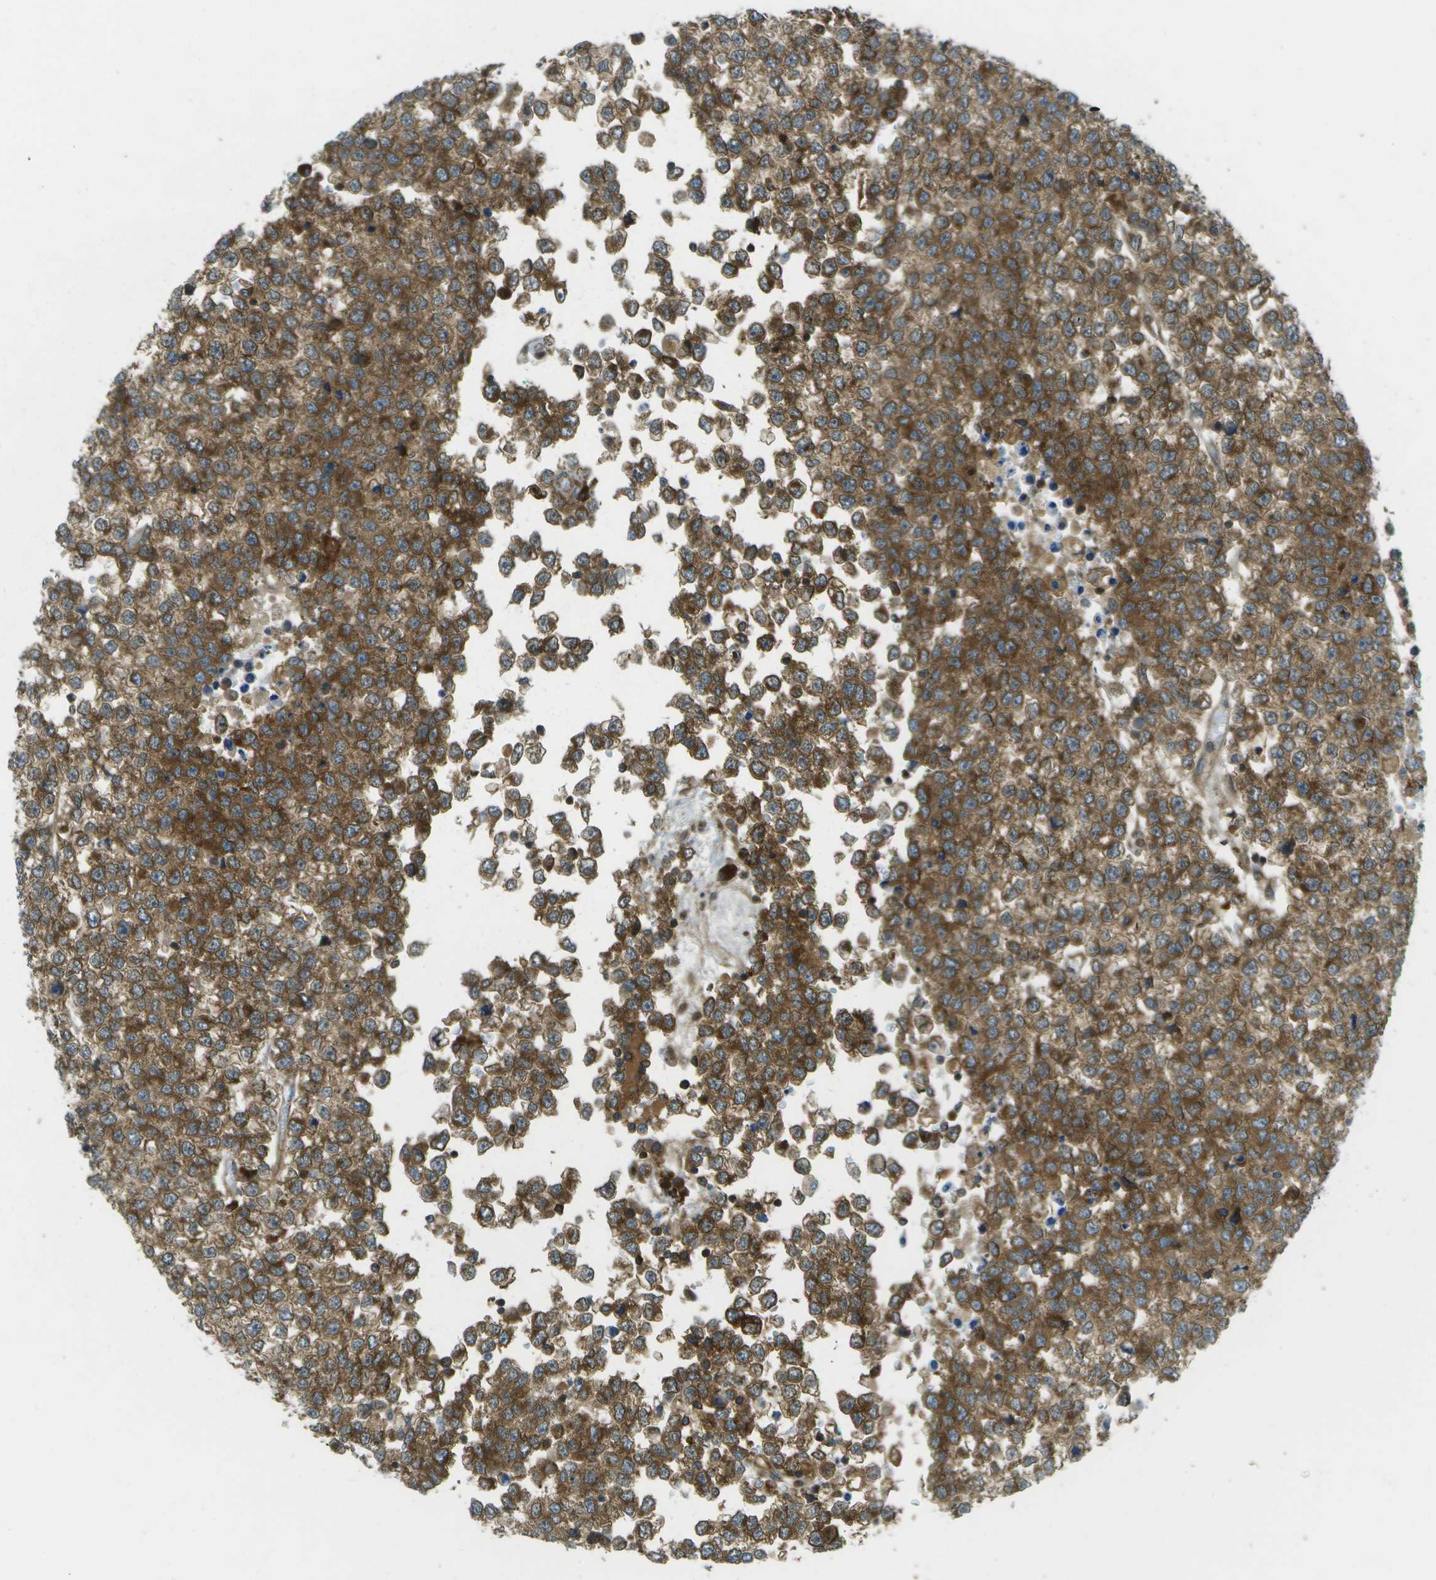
{"staining": {"intensity": "moderate", "quantity": "25%-75%", "location": "cytoplasmic/membranous"}, "tissue": "testis cancer", "cell_type": "Tumor cells", "image_type": "cancer", "snomed": [{"axis": "morphology", "description": "Seminoma, NOS"}, {"axis": "topography", "description": "Testis"}], "caption": "The immunohistochemical stain shows moderate cytoplasmic/membranous expression in tumor cells of testis cancer (seminoma) tissue.", "gene": "TMTC1", "patient": {"sex": "male", "age": 65}}